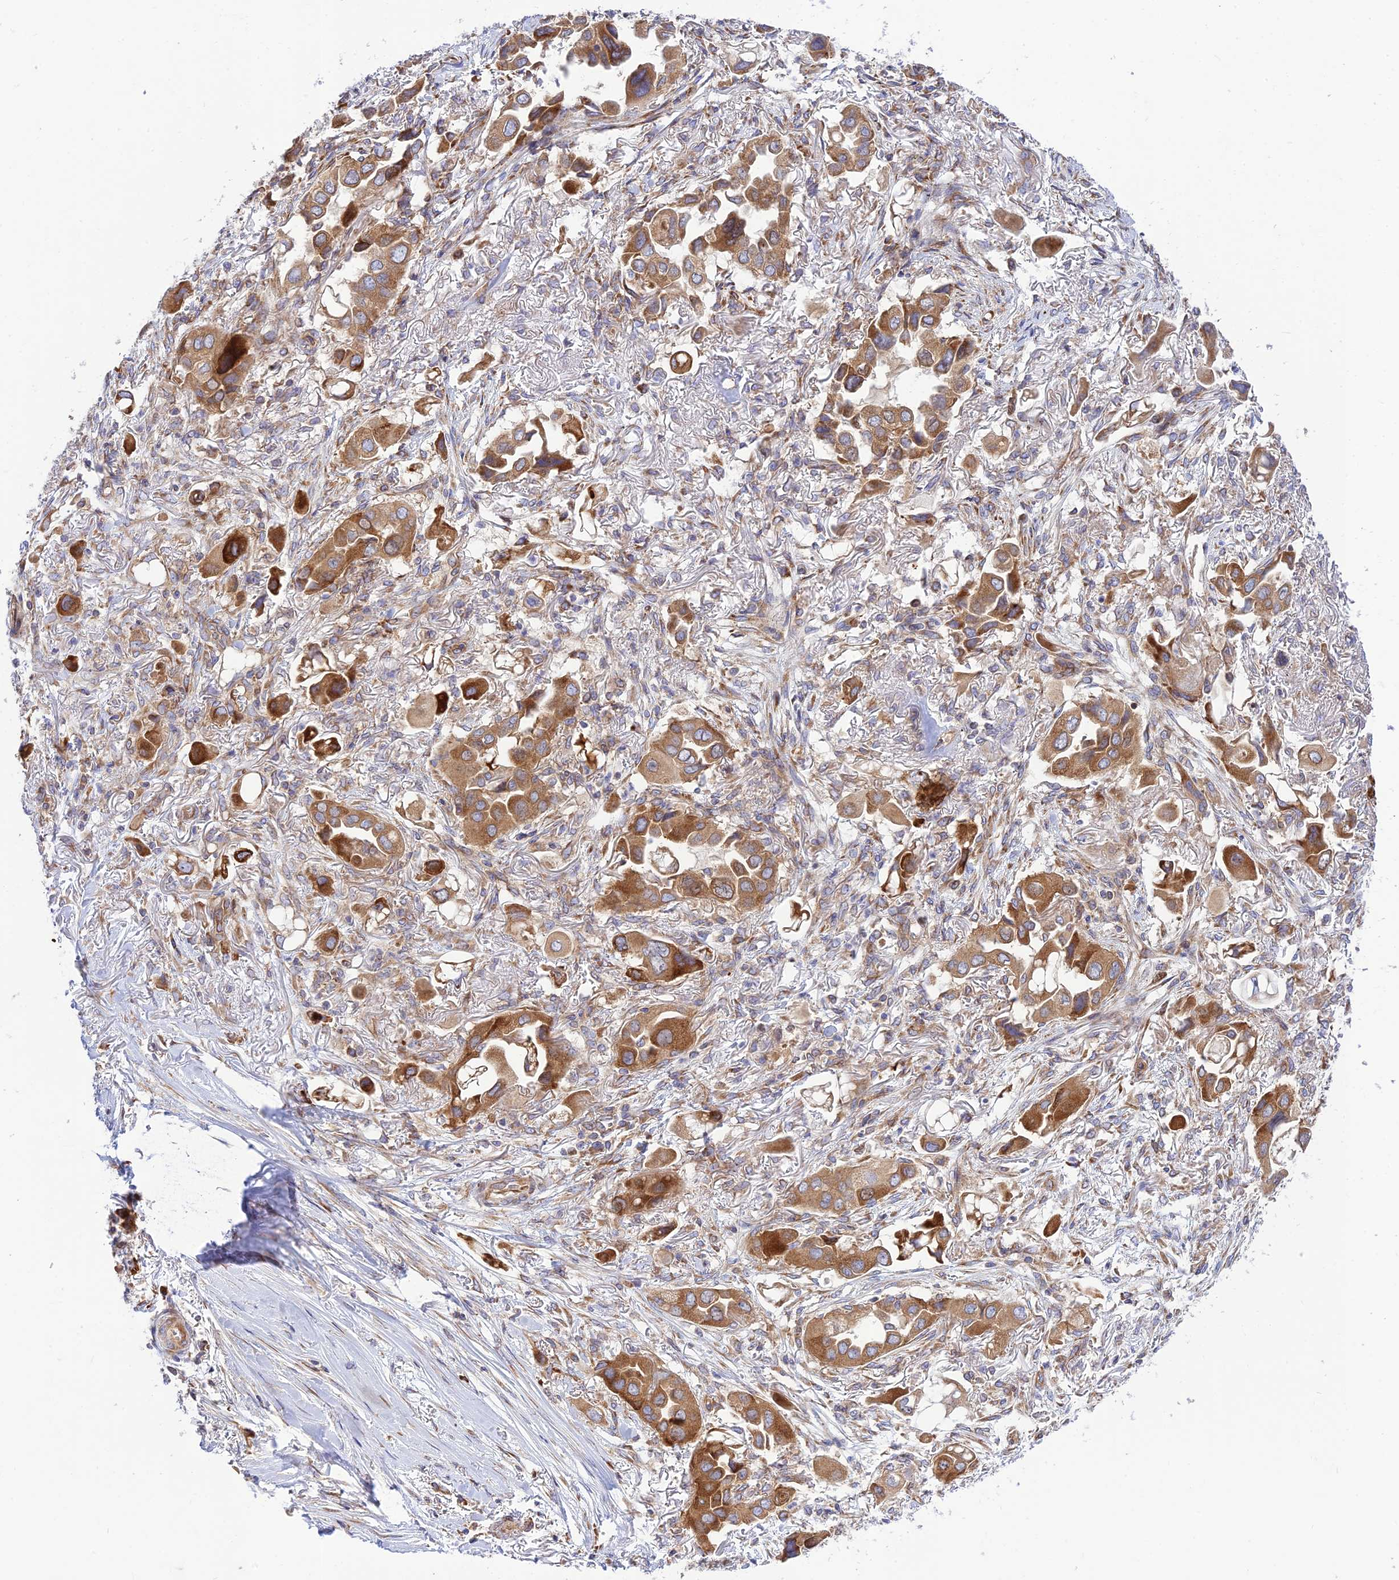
{"staining": {"intensity": "moderate", "quantity": ">75%", "location": "cytoplasmic/membranous"}, "tissue": "lung cancer", "cell_type": "Tumor cells", "image_type": "cancer", "snomed": [{"axis": "morphology", "description": "Adenocarcinoma, NOS"}, {"axis": "topography", "description": "Lung"}], "caption": "The histopathology image displays staining of lung cancer (adenocarcinoma), revealing moderate cytoplasmic/membranous protein positivity (brown color) within tumor cells.", "gene": "PIMREG", "patient": {"sex": "female", "age": 76}}